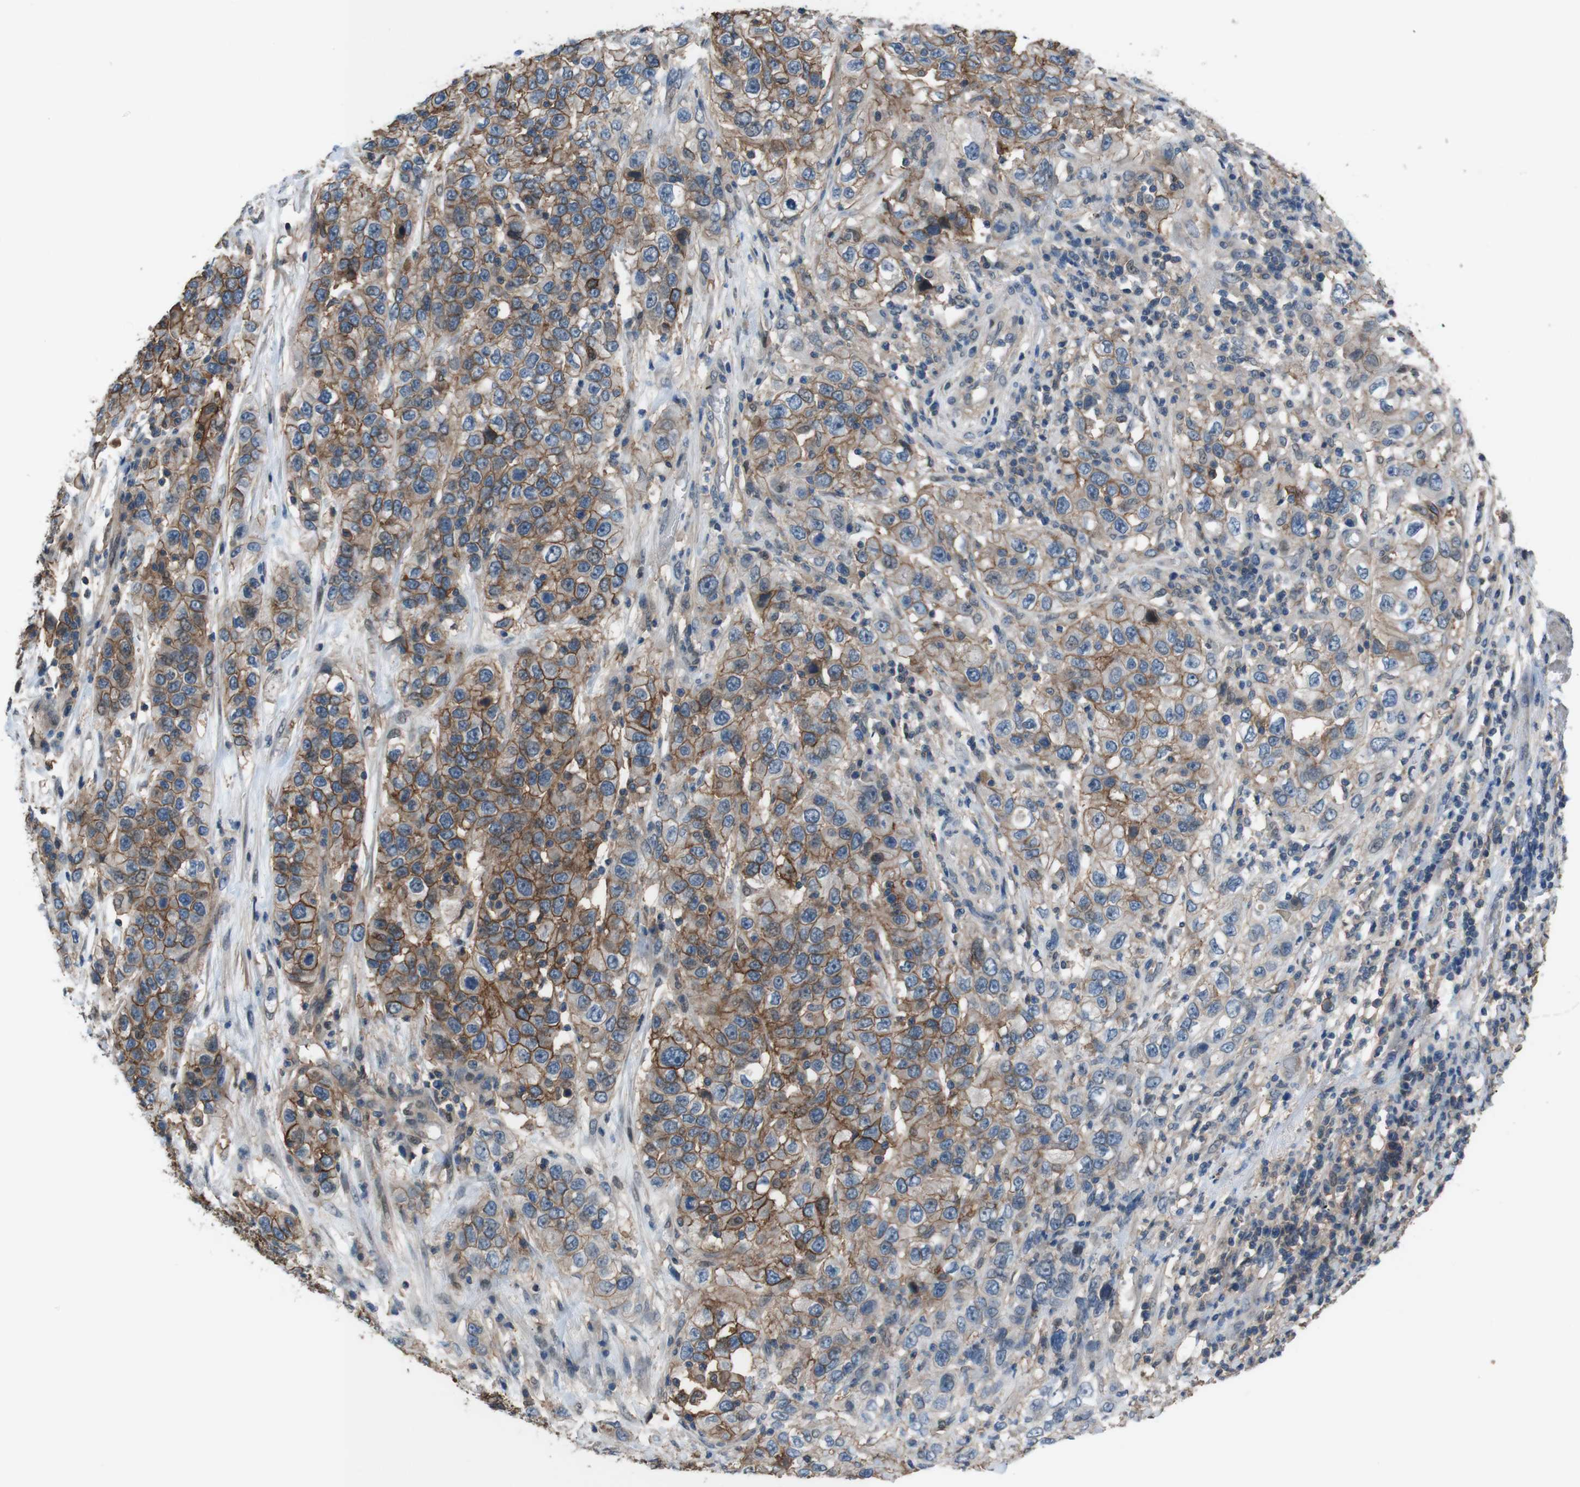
{"staining": {"intensity": "moderate", "quantity": ">75%", "location": "cytoplasmic/membranous"}, "tissue": "urothelial cancer", "cell_type": "Tumor cells", "image_type": "cancer", "snomed": [{"axis": "morphology", "description": "Urothelial carcinoma, High grade"}, {"axis": "topography", "description": "Urinary bladder"}], "caption": "DAB immunohistochemical staining of high-grade urothelial carcinoma shows moderate cytoplasmic/membranous protein expression in approximately >75% of tumor cells. The staining is performed using DAB brown chromogen to label protein expression. The nuclei are counter-stained blue using hematoxylin.", "gene": "ATP2B1", "patient": {"sex": "female", "age": 80}}